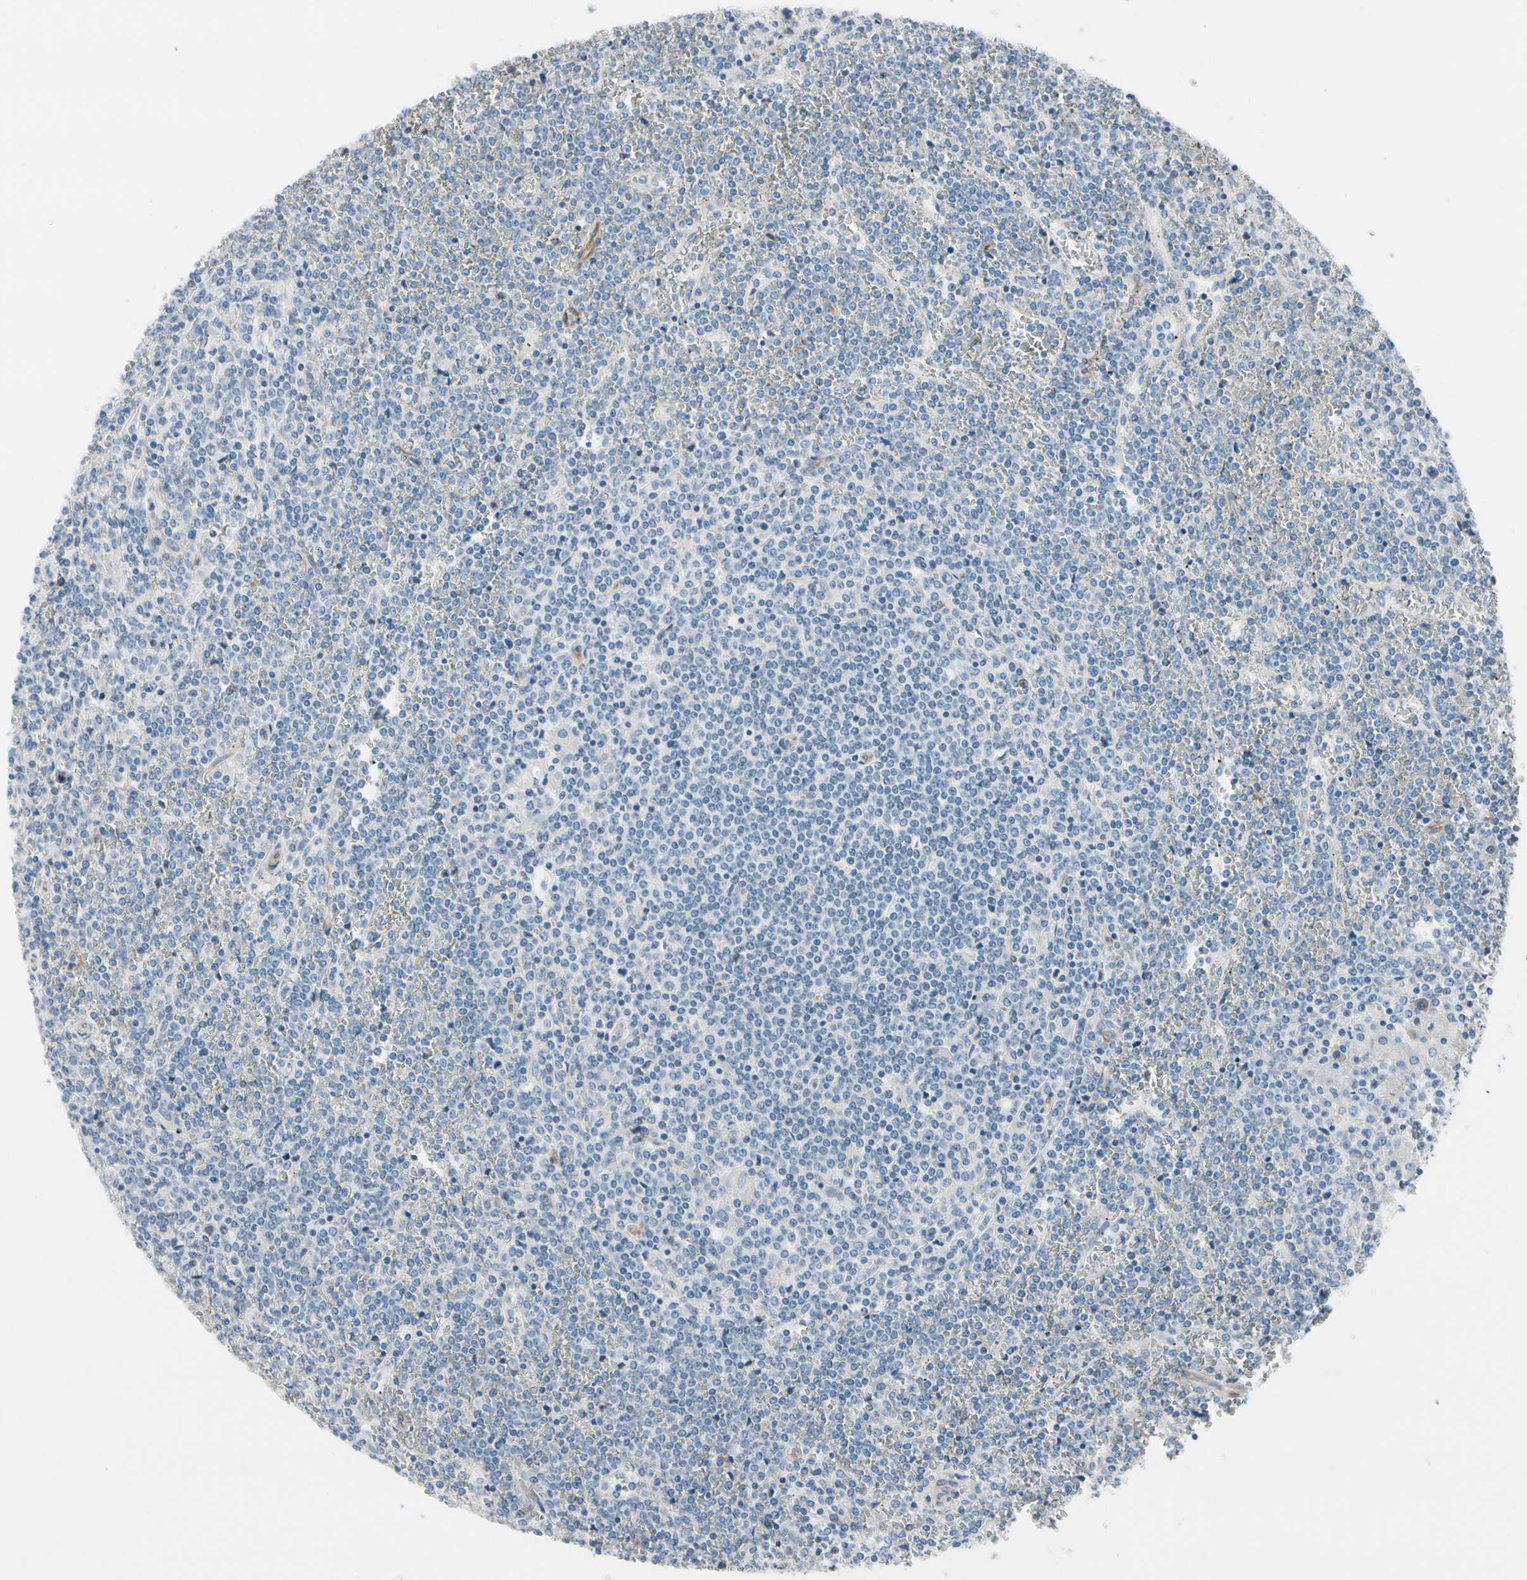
{"staining": {"intensity": "negative", "quantity": "none", "location": "none"}, "tissue": "lymphoma", "cell_type": "Tumor cells", "image_type": "cancer", "snomed": [{"axis": "morphology", "description": "Malignant lymphoma, non-Hodgkin's type, Low grade"}, {"axis": "topography", "description": "Spleen"}], "caption": "The image displays no staining of tumor cells in malignant lymphoma, non-Hodgkin's type (low-grade).", "gene": "MAP2", "patient": {"sex": "female", "age": 19}}